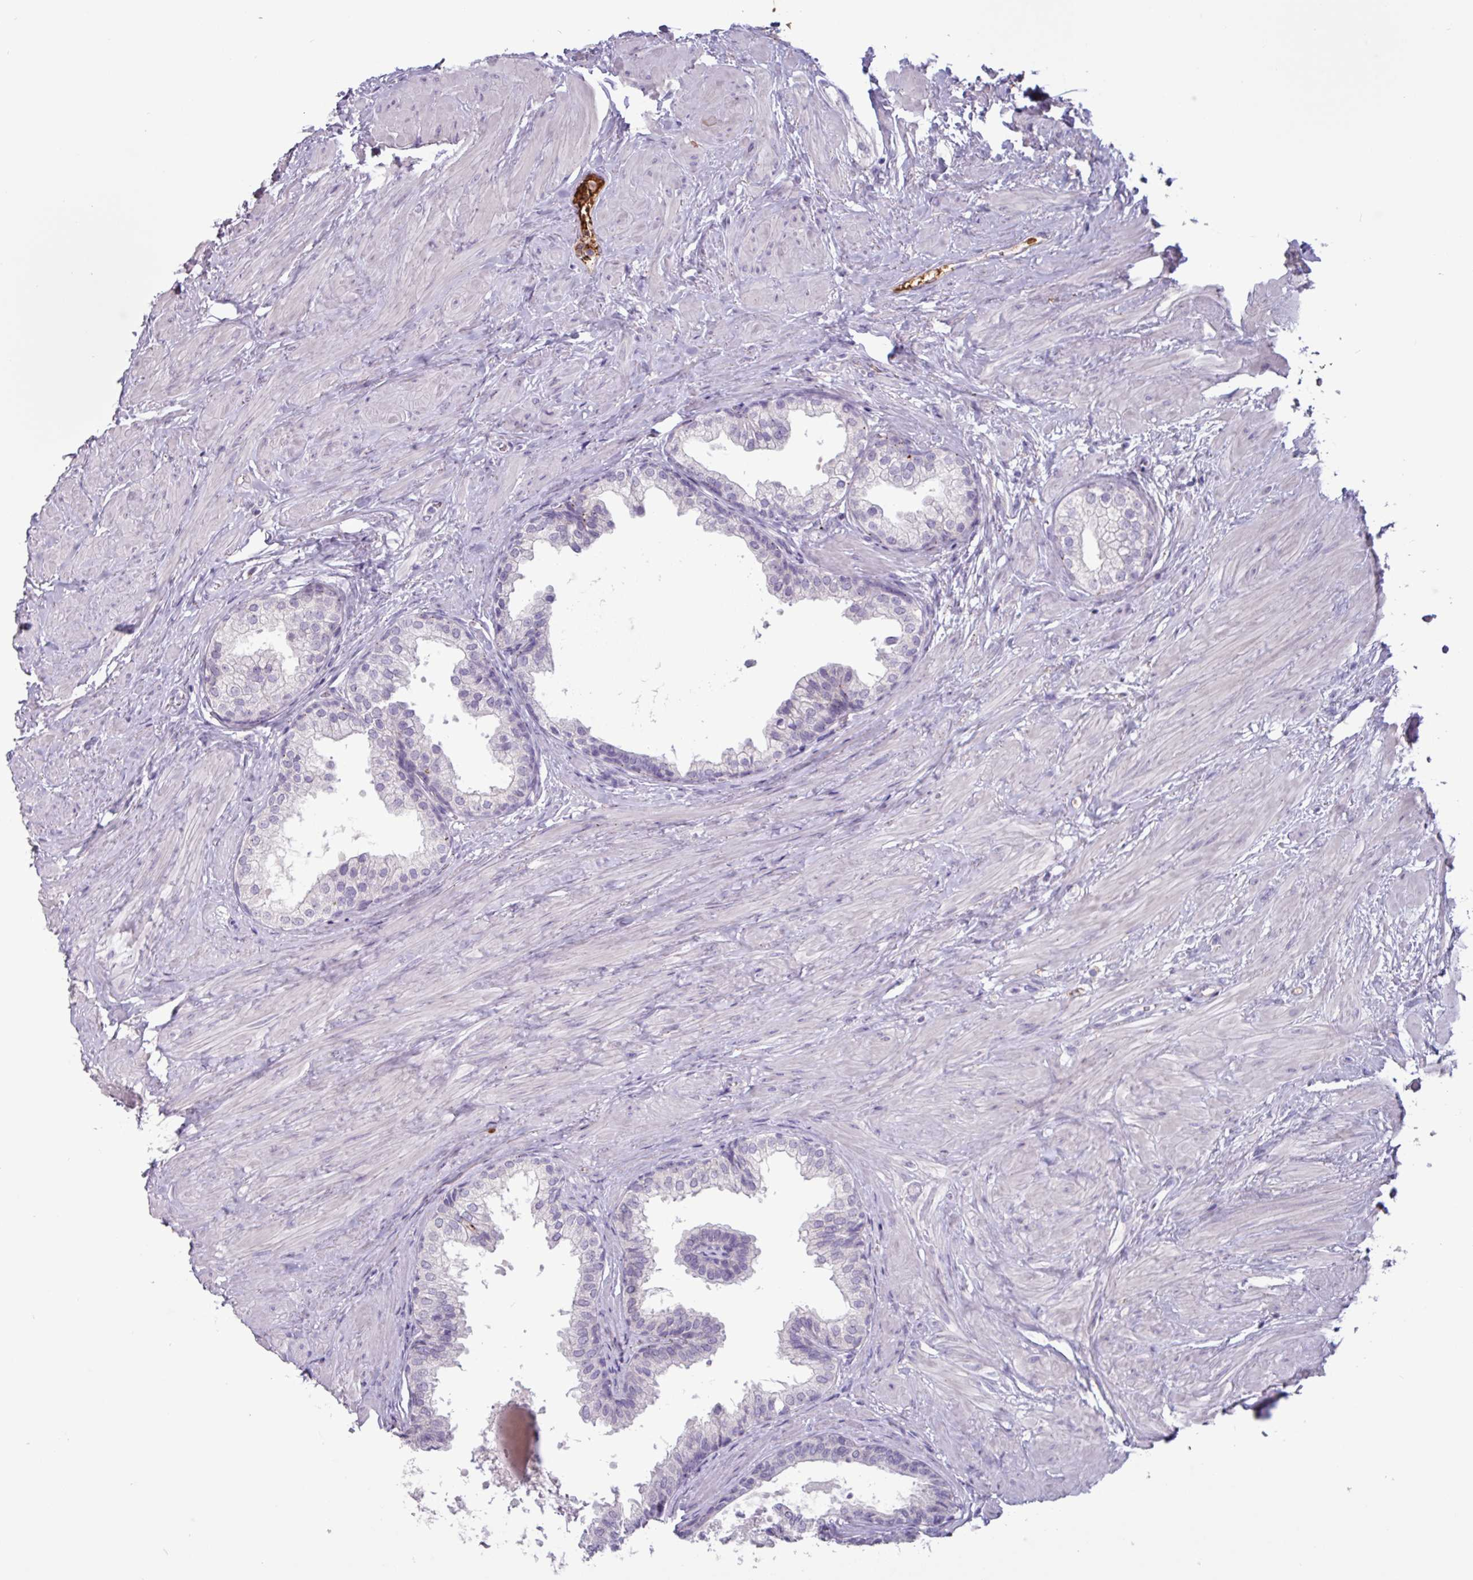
{"staining": {"intensity": "negative", "quantity": "none", "location": "none"}, "tissue": "prostate", "cell_type": "Glandular cells", "image_type": "normal", "snomed": [{"axis": "morphology", "description": "Normal tissue, NOS"}, {"axis": "topography", "description": "Prostate"}], "caption": "DAB (3,3'-diaminobenzidine) immunohistochemical staining of normal human prostate shows no significant staining in glandular cells.", "gene": "PLIN2", "patient": {"sex": "male", "age": 48}}